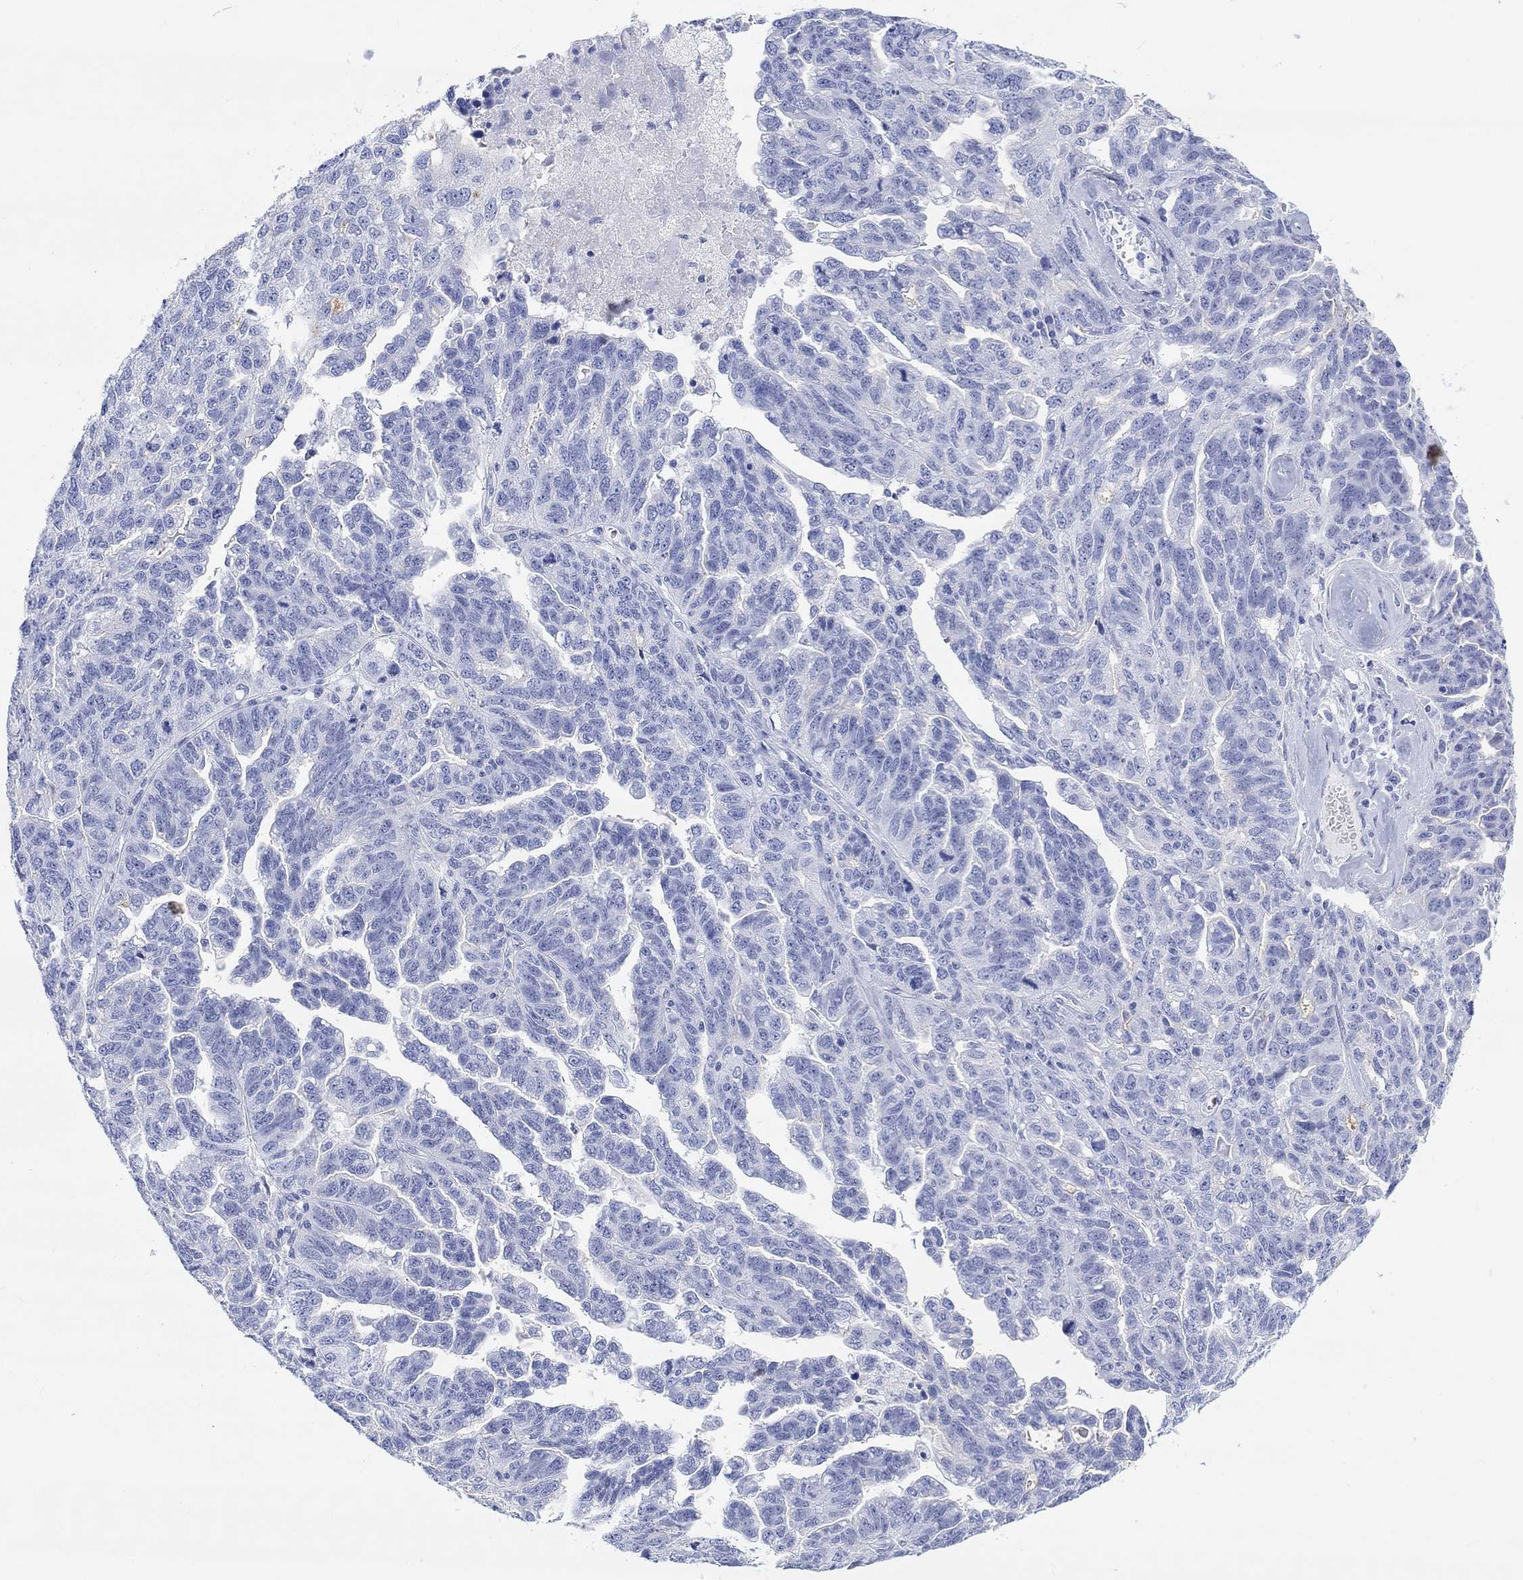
{"staining": {"intensity": "negative", "quantity": "none", "location": "none"}, "tissue": "ovarian cancer", "cell_type": "Tumor cells", "image_type": "cancer", "snomed": [{"axis": "morphology", "description": "Cystadenocarcinoma, serous, NOS"}, {"axis": "topography", "description": "Ovary"}], "caption": "A photomicrograph of human ovarian cancer (serous cystadenocarcinoma) is negative for staining in tumor cells.", "gene": "XIRP2", "patient": {"sex": "female", "age": 71}}